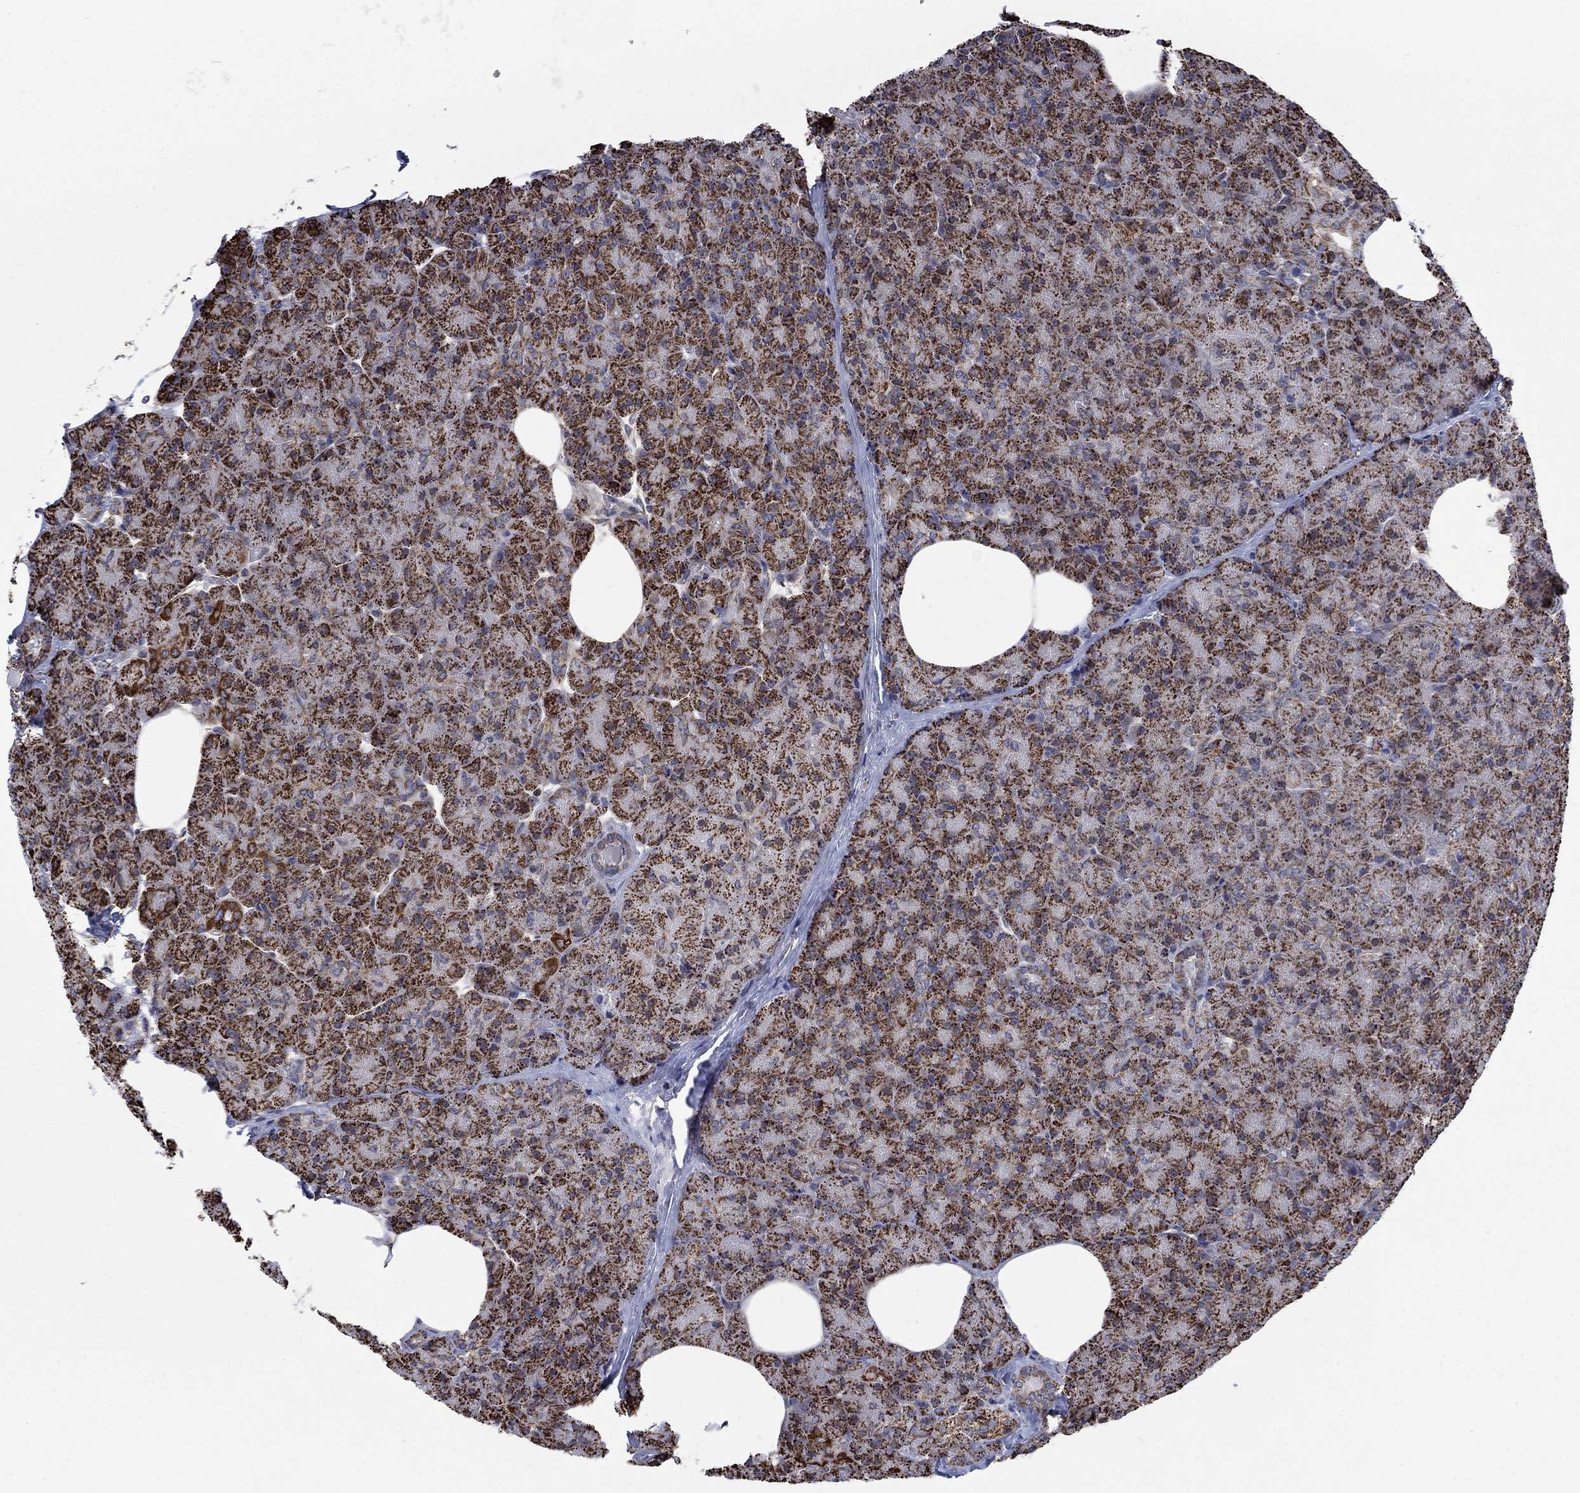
{"staining": {"intensity": "strong", "quantity": ">75%", "location": "cytoplasmic/membranous"}, "tissue": "pancreas", "cell_type": "Exocrine glandular cells", "image_type": "normal", "snomed": [{"axis": "morphology", "description": "Normal tissue, NOS"}, {"axis": "topography", "description": "Pancreas"}], "caption": "Immunohistochemistry histopathology image of normal pancreas: human pancreas stained using immunohistochemistry shows high levels of strong protein expression localized specifically in the cytoplasmic/membranous of exocrine glandular cells, appearing as a cytoplasmic/membranous brown color.", "gene": "MOAP1", "patient": {"sex": "female", "age": 45}}